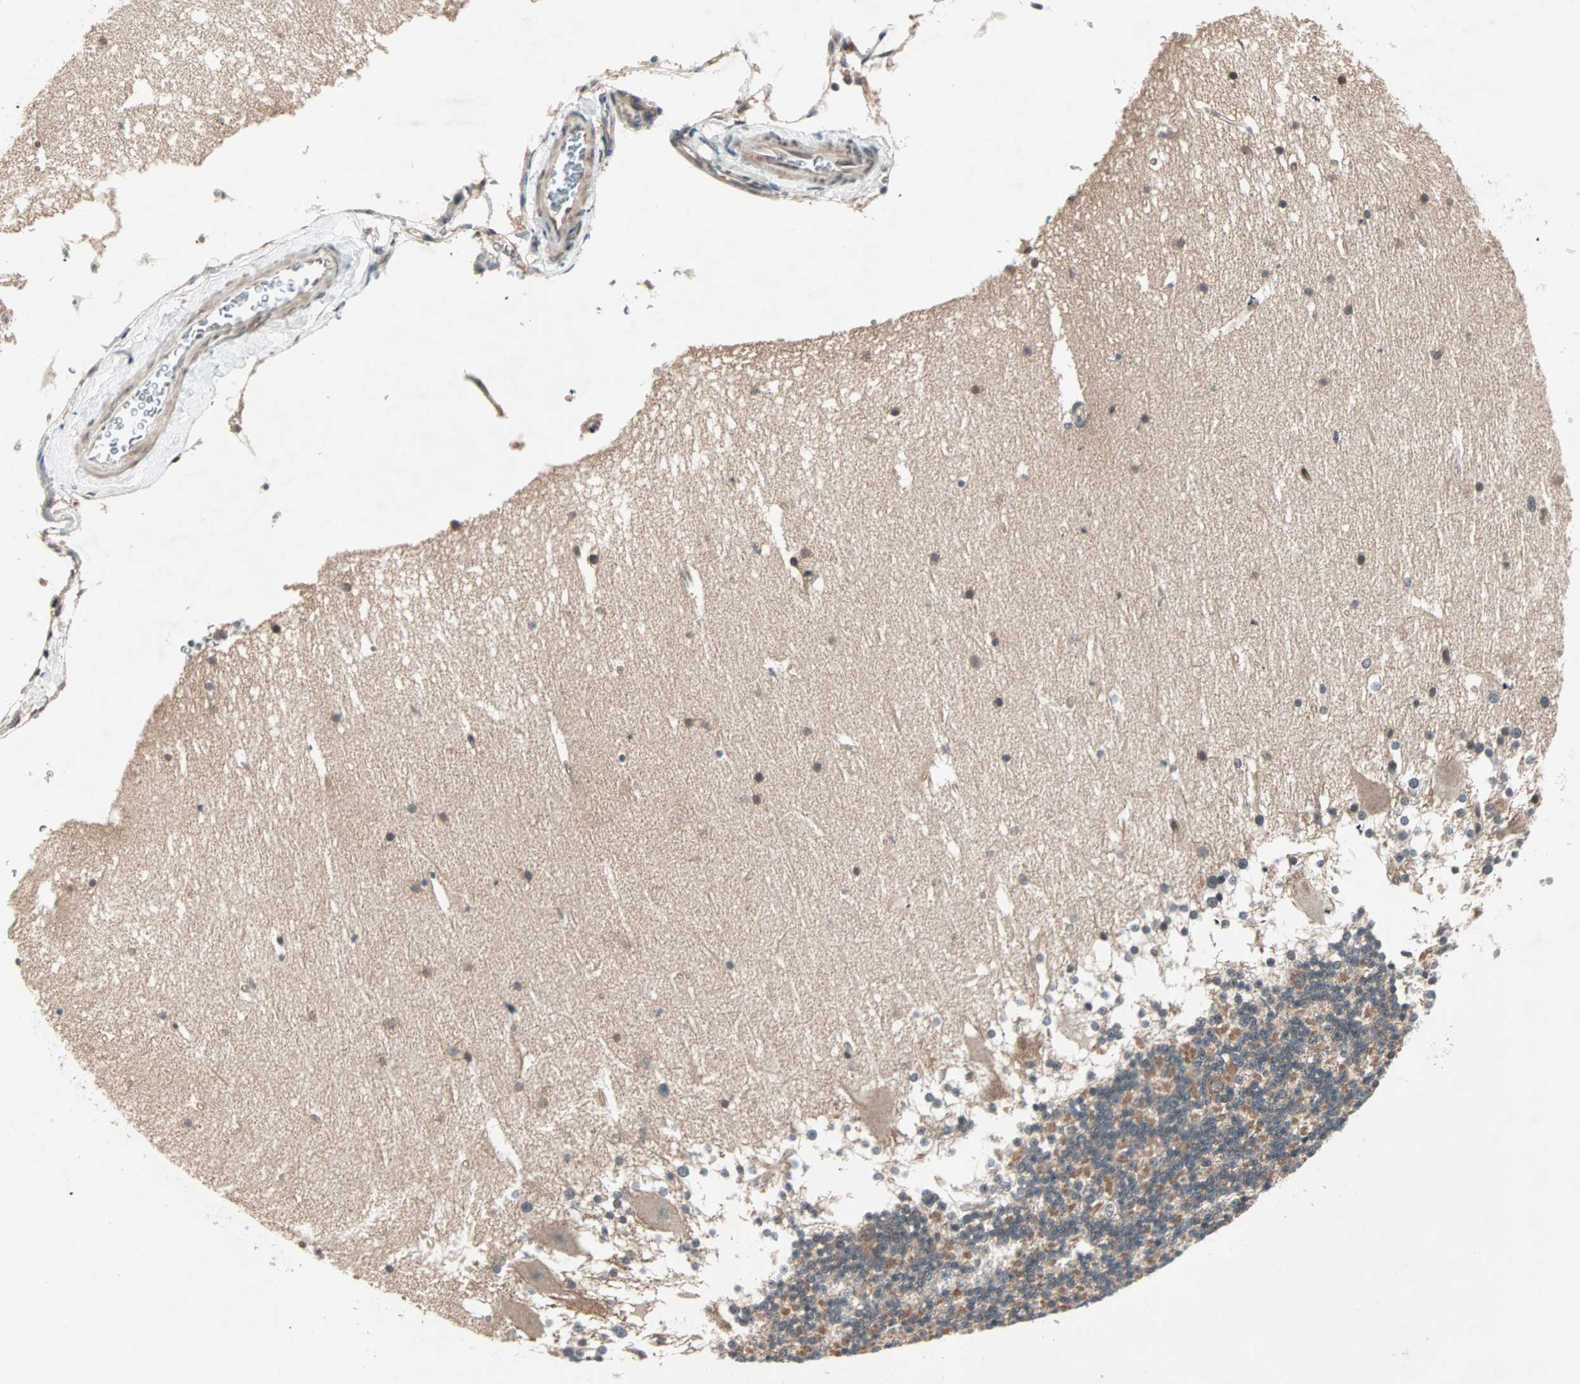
{"staining": {"intensity": "moderate", "quantity": "25%-75%", "location": "cytoplasmic/membranous"}, "tissue": "cerebellum", "cell_type": "Cells in granular layer", "image_type": "normal", "snomed": [{"axis": "morphology", "description": "Normal tissue, NOS"}, {"axis": "topography", "description": "Cerebellum"}], "caption": "Human cerebellum stained for a protein (brown) shows moderate cytoplasmic/membranous positive expression in about 25%-75% of cells in granular layer.", "gene": "PGBD1", "patient": {"sex": "female", "age": 19}}